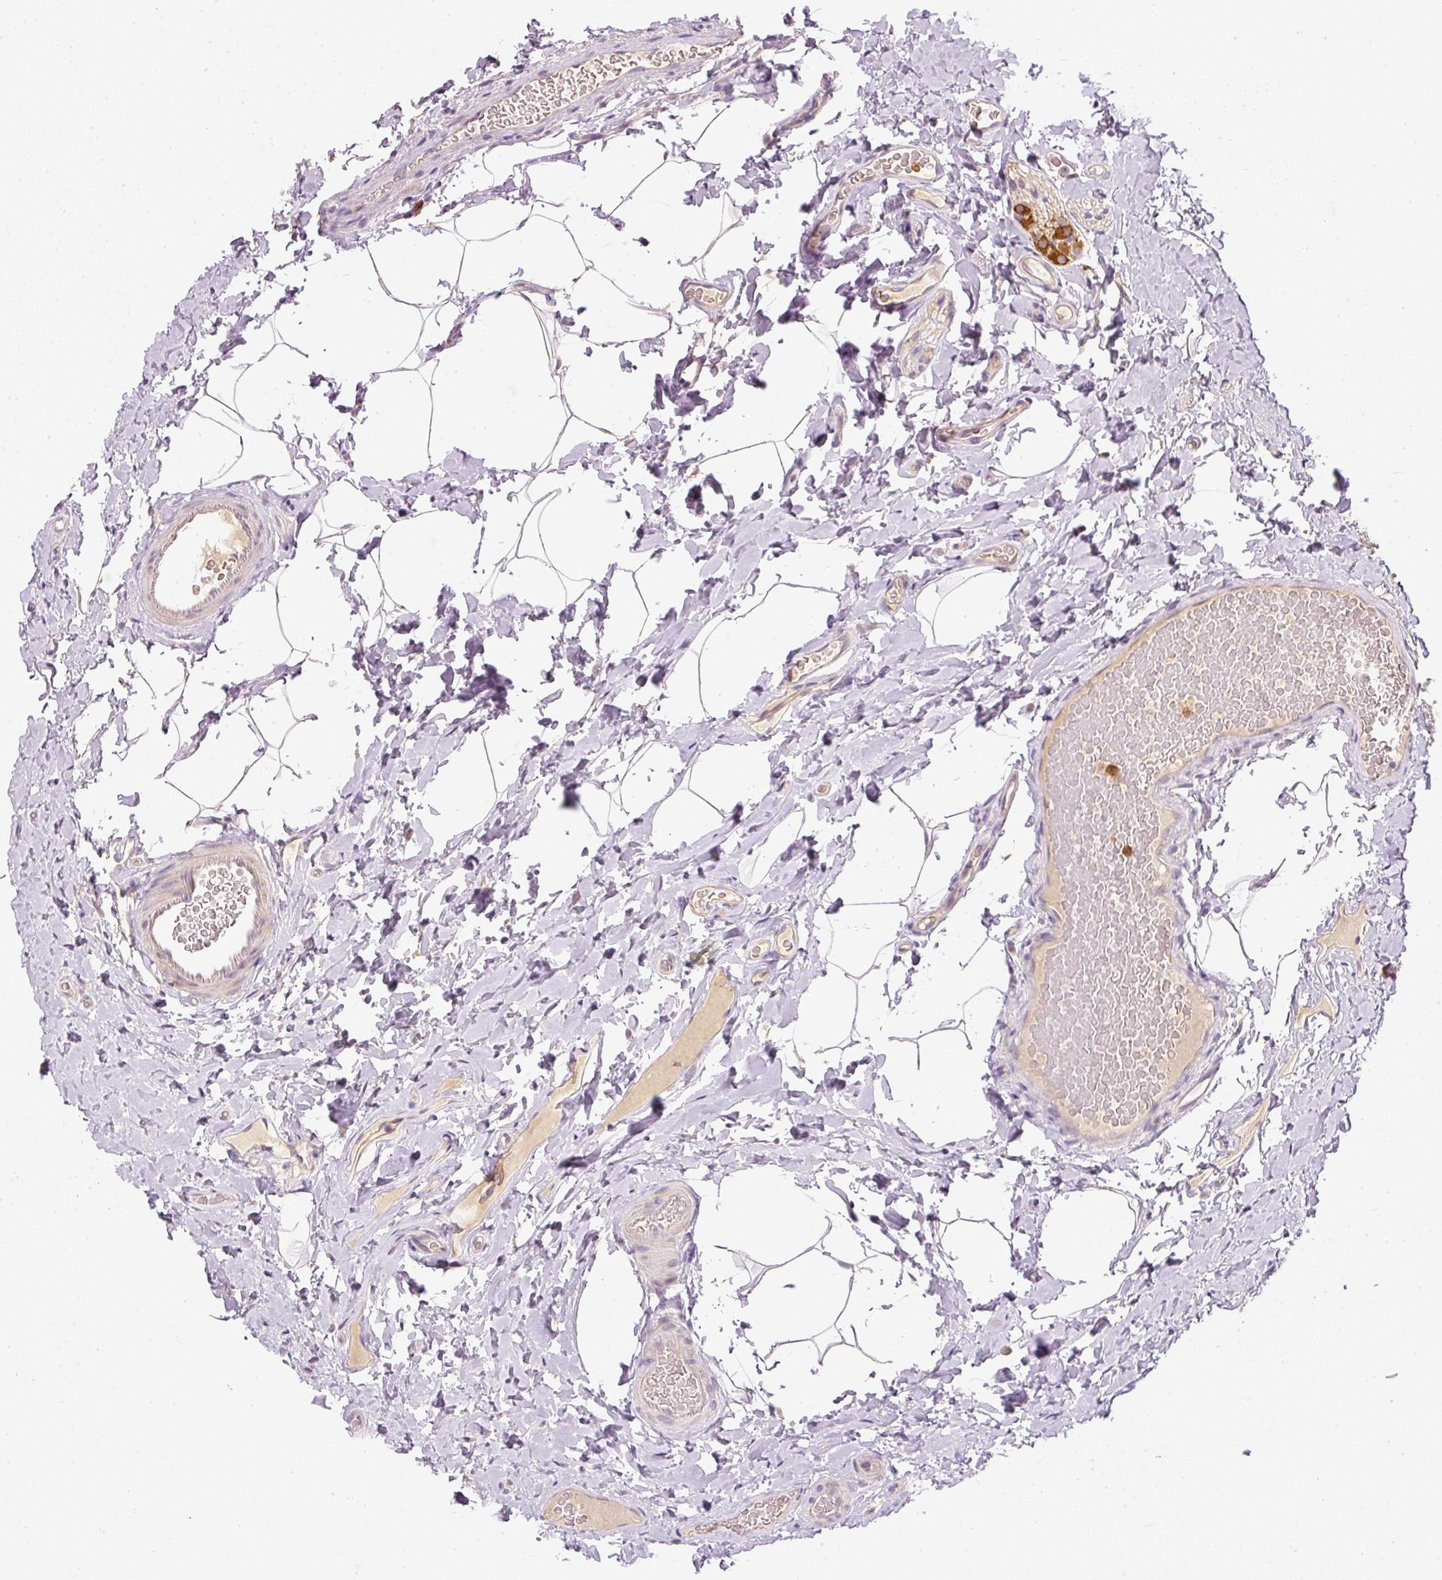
{"staining": {"intensity": "negative", "quantity": "none", "location": "none"}, "tissue": "colon", "cell_type": "Endothelial cells", "image_type": "normal", "snomed": [{"axis": "morphology", "description": "Normal tissue, NOS"}, {"axis": "topography", "description": "Colon"}], "caption": "A photomicrograph of colon stained for a protein reveals no brown staining in endothelial cells.", "gene": "CTTNBP2", "patient": {"sex": "male", "age": 46}}